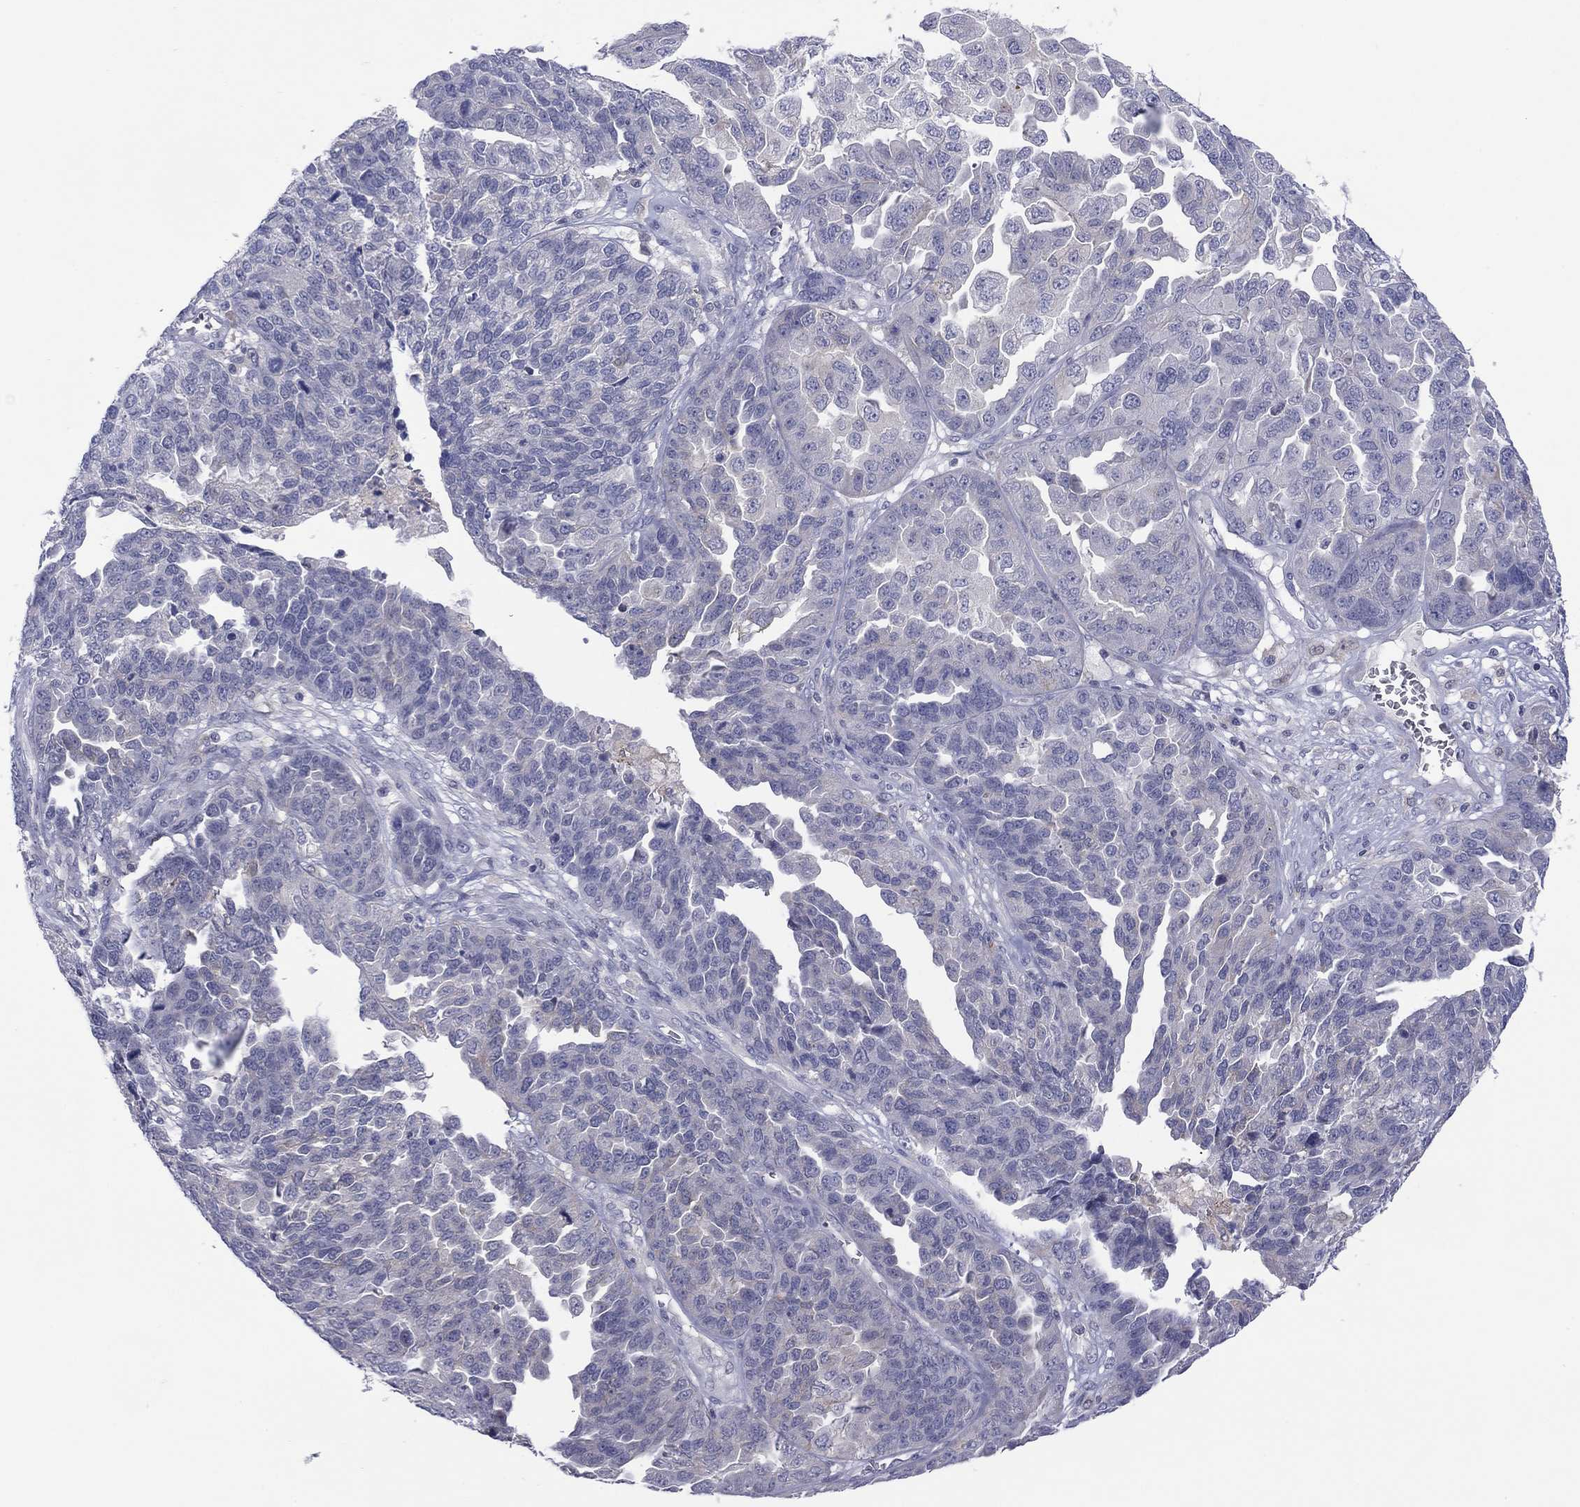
{"staining": {"intensity": "weak", "quantity": "<25%", "location": "cytoplasmic/membranous"}, "tissue": "ovarian cancer", "cell_type": "Tumor cells", "image_type": "cancer", "snomed": [{"axis": "morphology", "description": "Cystadenocarcinoma, serous, NOS"}, {"axis": "topography", "description": "Ovary"}], "caption": "Immunohistochemical staining of human ovarian cancer demonstrates no significant expression in tumor cells. (DAB immunohistochemistry visualized using brightfield microscopy, high magnification).", "gene": "CYP2B6", "patient": {"sex": "female", "age": 87}}